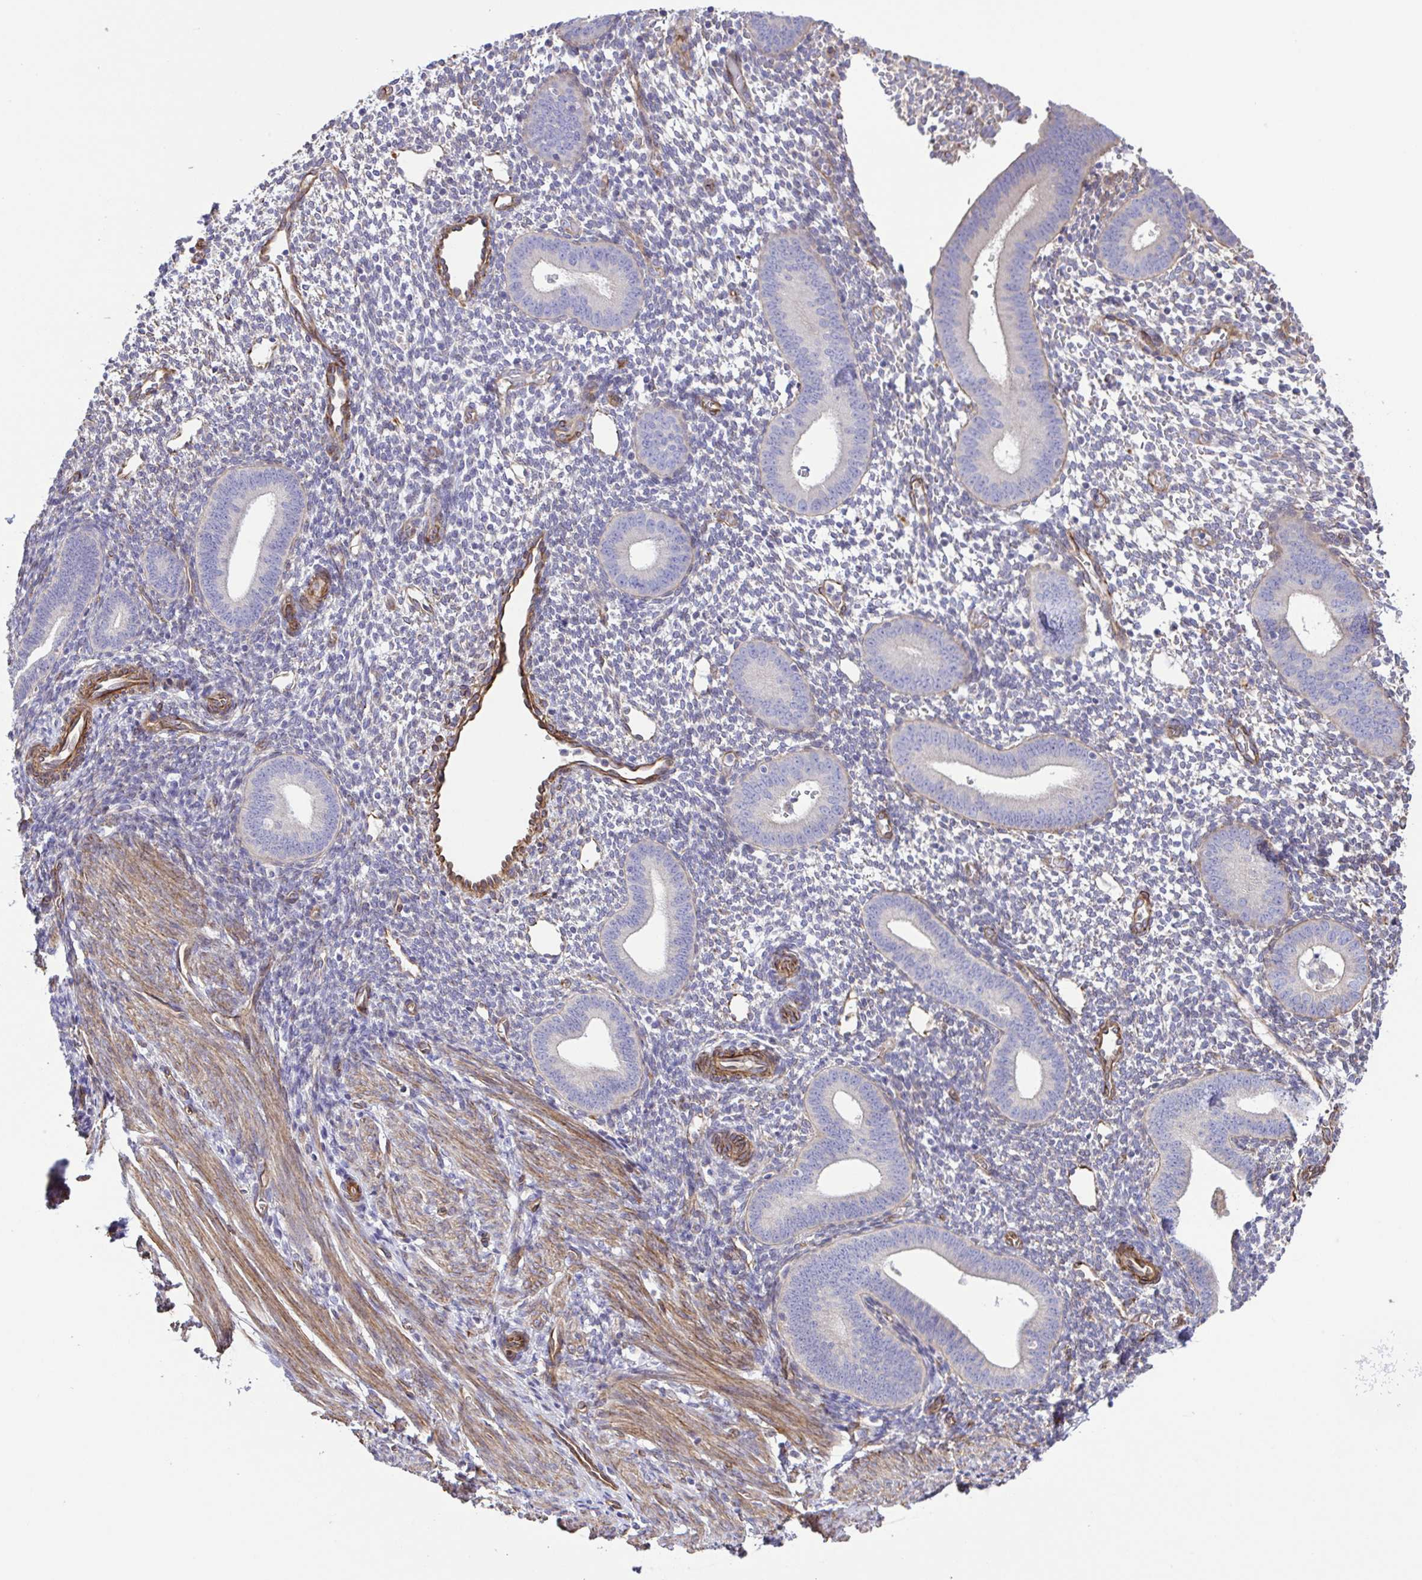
{"staining": {"intensity": "weak", "quantity": "<25%", "location": "cytoplasmic/membranous"}, "tissue": "endometrium", "cell_type": "Cells in endometrial stroma", "image_type": "normal", "snomed": [{"axis": "morphology", "description": "Normal tissue, NOS"}, {"axis": "topography", "description": "Endometrium"}], "caption": "There is no significant positivity in cells in endometrial stroma of endometrium. (IHC, brightfield microscopy, high magnification).", "gene": "FLT1", "patient": {"sex": "female", "age": 40}}